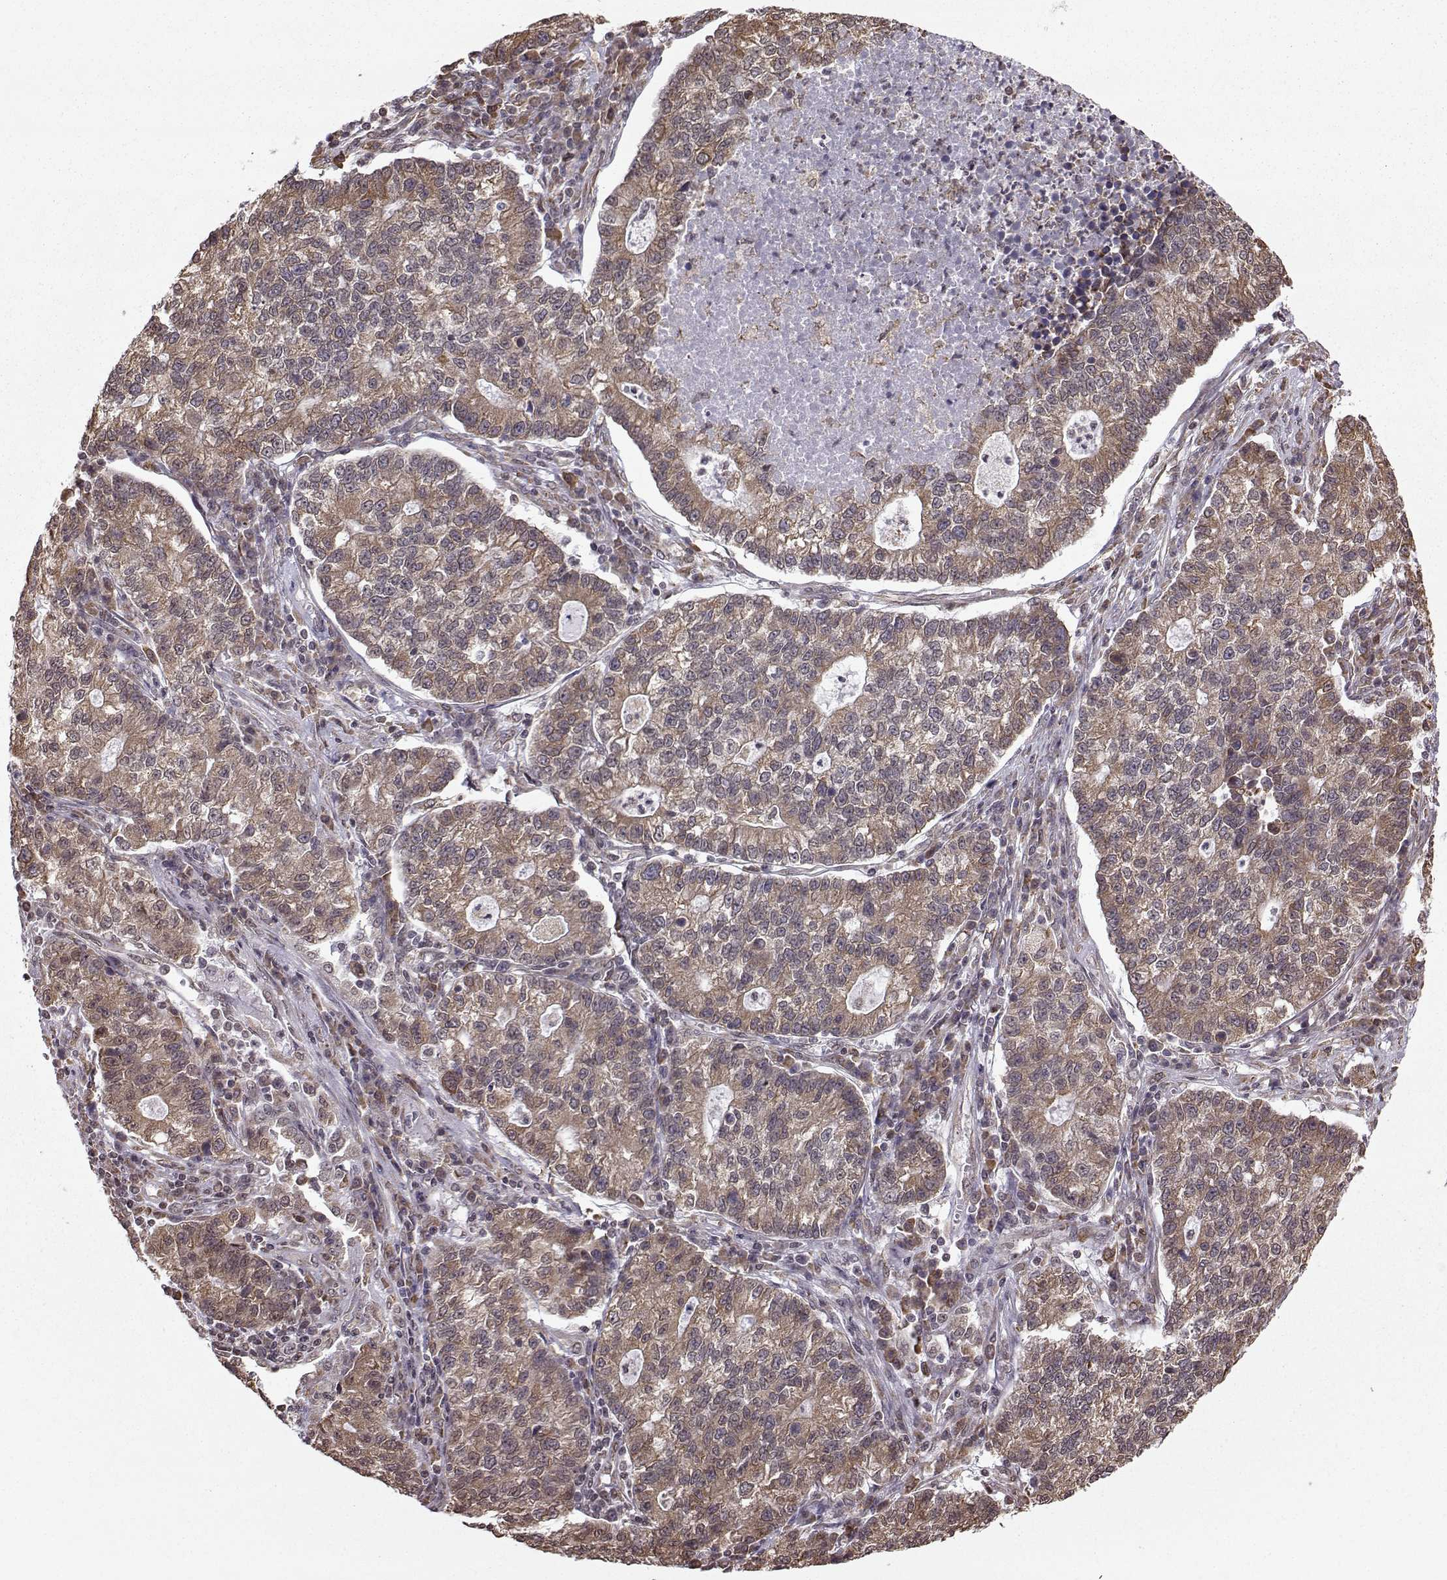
{"staining": {"intensity": "weak", "quantity": "25%-75%", "location": "cytoplasmic/membranous"}, "tissue": "lung cancer", "cell_type": "Tumor cells", "image_type": "cancer", "snomed": [{"axis": "morphology", "description": "Adenocarcinoma, NOS"}, {"axis": "topography", "description": "Lung"}], "caption": "This image exhibits immunohistochemistry staining of human lung cancer, with low weak cytoplasmic/membranous positivity in about 25%-75% of tumor cells.", "gene": "EZH1", "patient": {"sex": "male", "age": 57}}